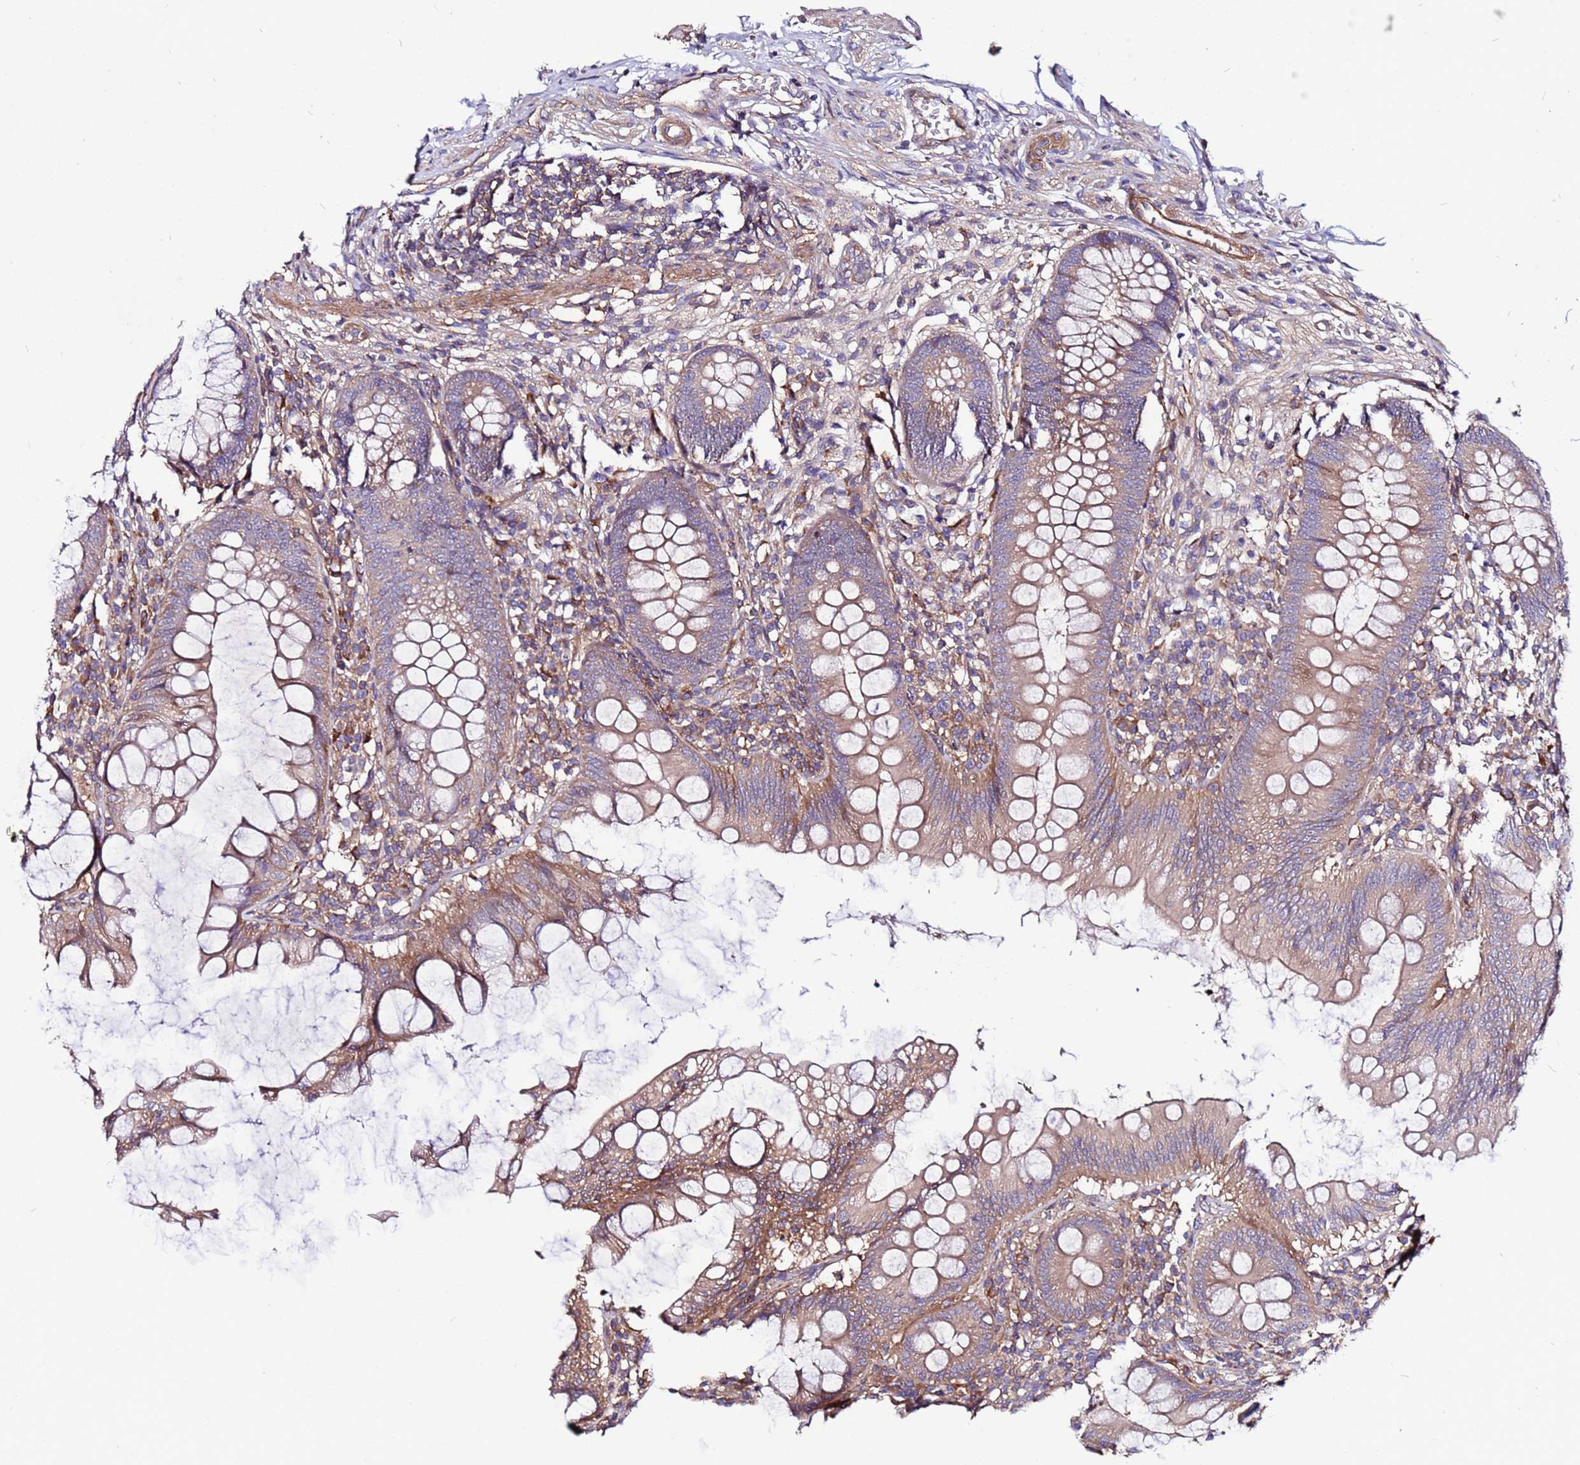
{"staining": {"intensity": "moderate", "quantity": ">75%", "location": "cytoplasmic/membranous"}, "tissue": "appendix", "cell_type": "Glandular cells", "image_type": "normal", "snomed": [{"axis": "morphology", "description": "Normal tissue, NOS"}, {"axis": "topography", "description": "Appendix"}], "caption": "A histopathology image of human appendix stained for a protein shows moderate cytoplasmic/membranous brown staining in glandular cells. (Brightfield microscopy of DAB IHC at high magnification).", "gene": "STK38L", "patient": {"sex": "male", "age": 56}}